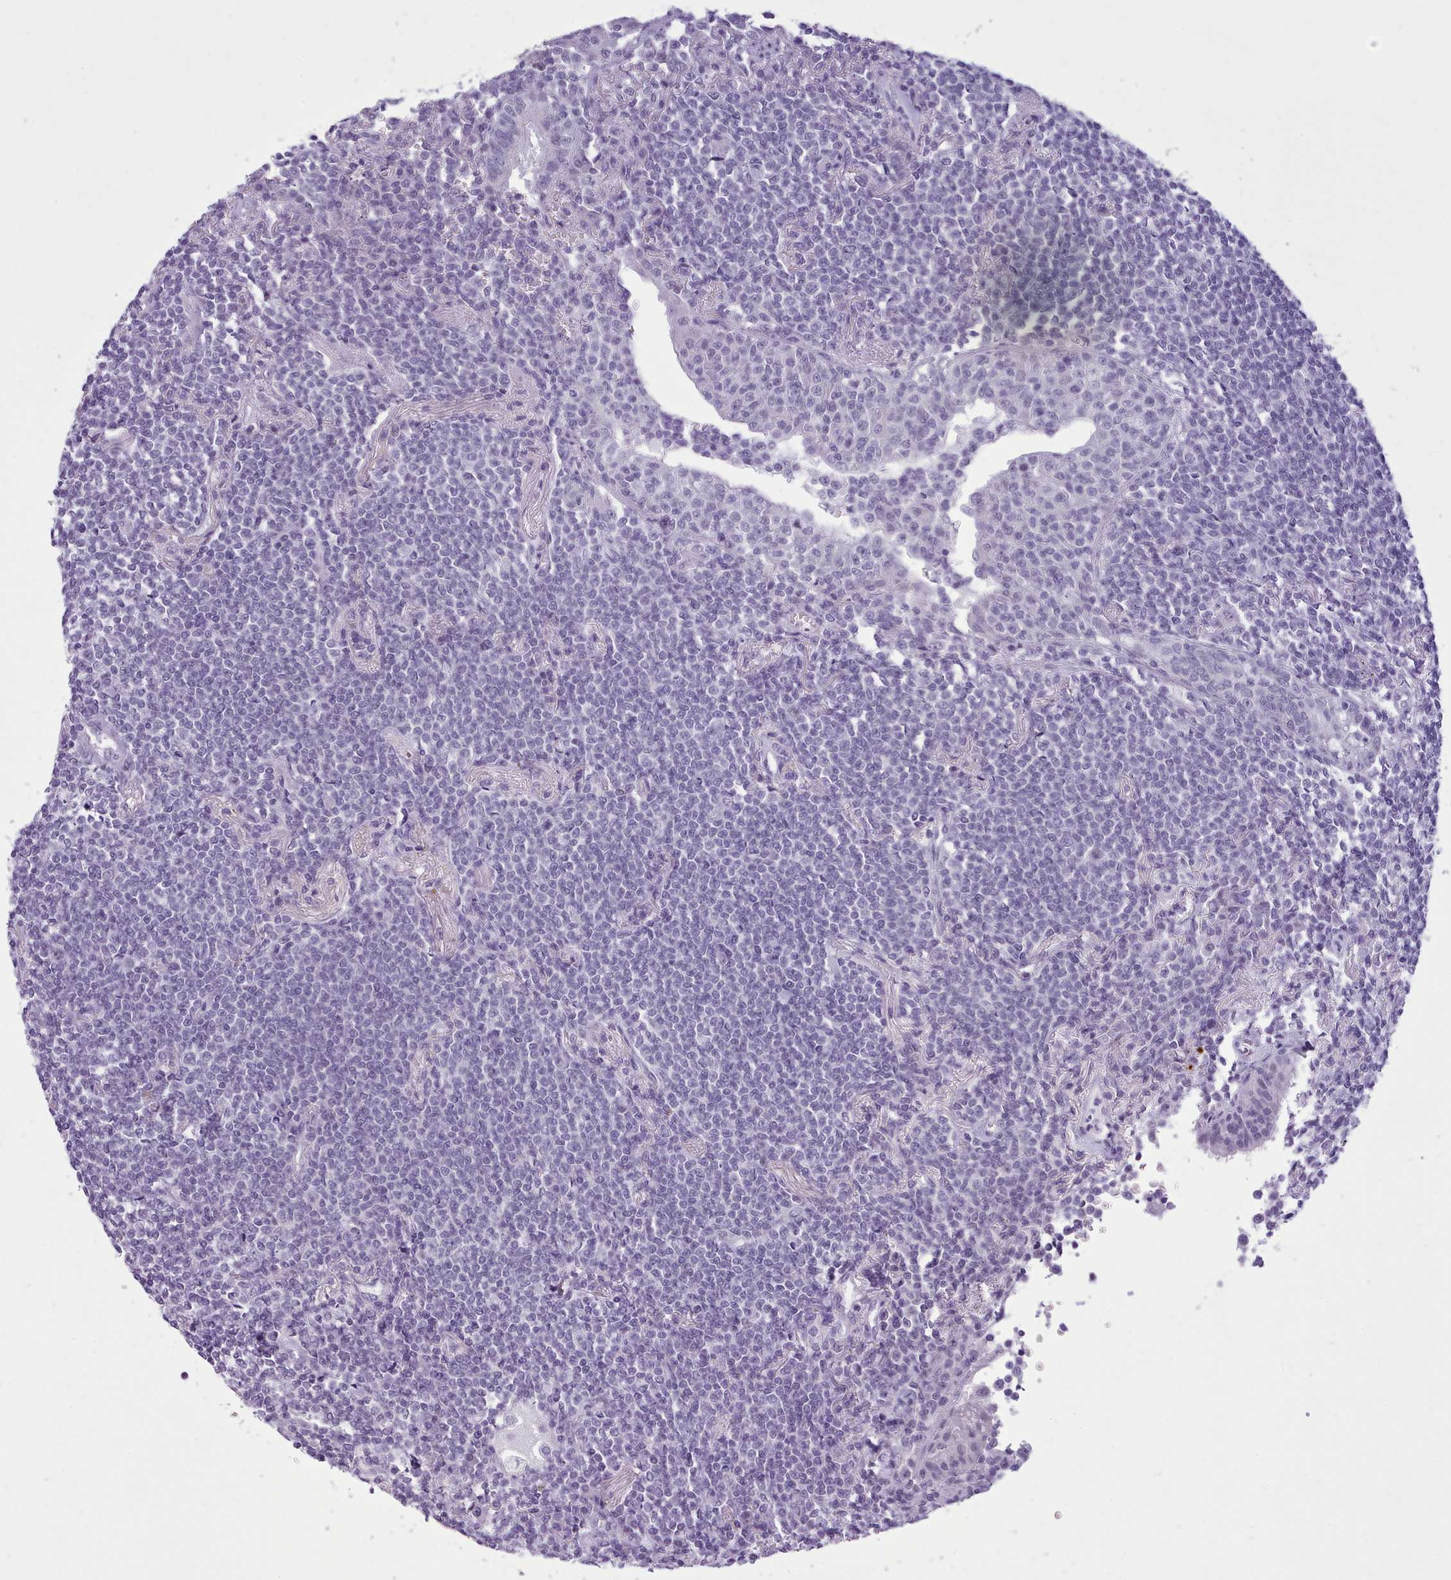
{"staining": {"intensity": "negative", "quantity": "none", "location": "none"}, "tissue": "lymphoma", "cell_type": "Tumor cells", "image_type": "cancer", "snomed": [{"axis": "morphology", "description": "Malignant lymphoma, non-Hodgkin's type, Low grade"}, {"axis": "topography", "description": "Lung"}], "caption": "Tumor cells show no significant expression in low-grade malignant lymphoma, non-Hodgkin's type.", "gene": "FBXO48", "patient": {"sex": "female", "age": 71}}